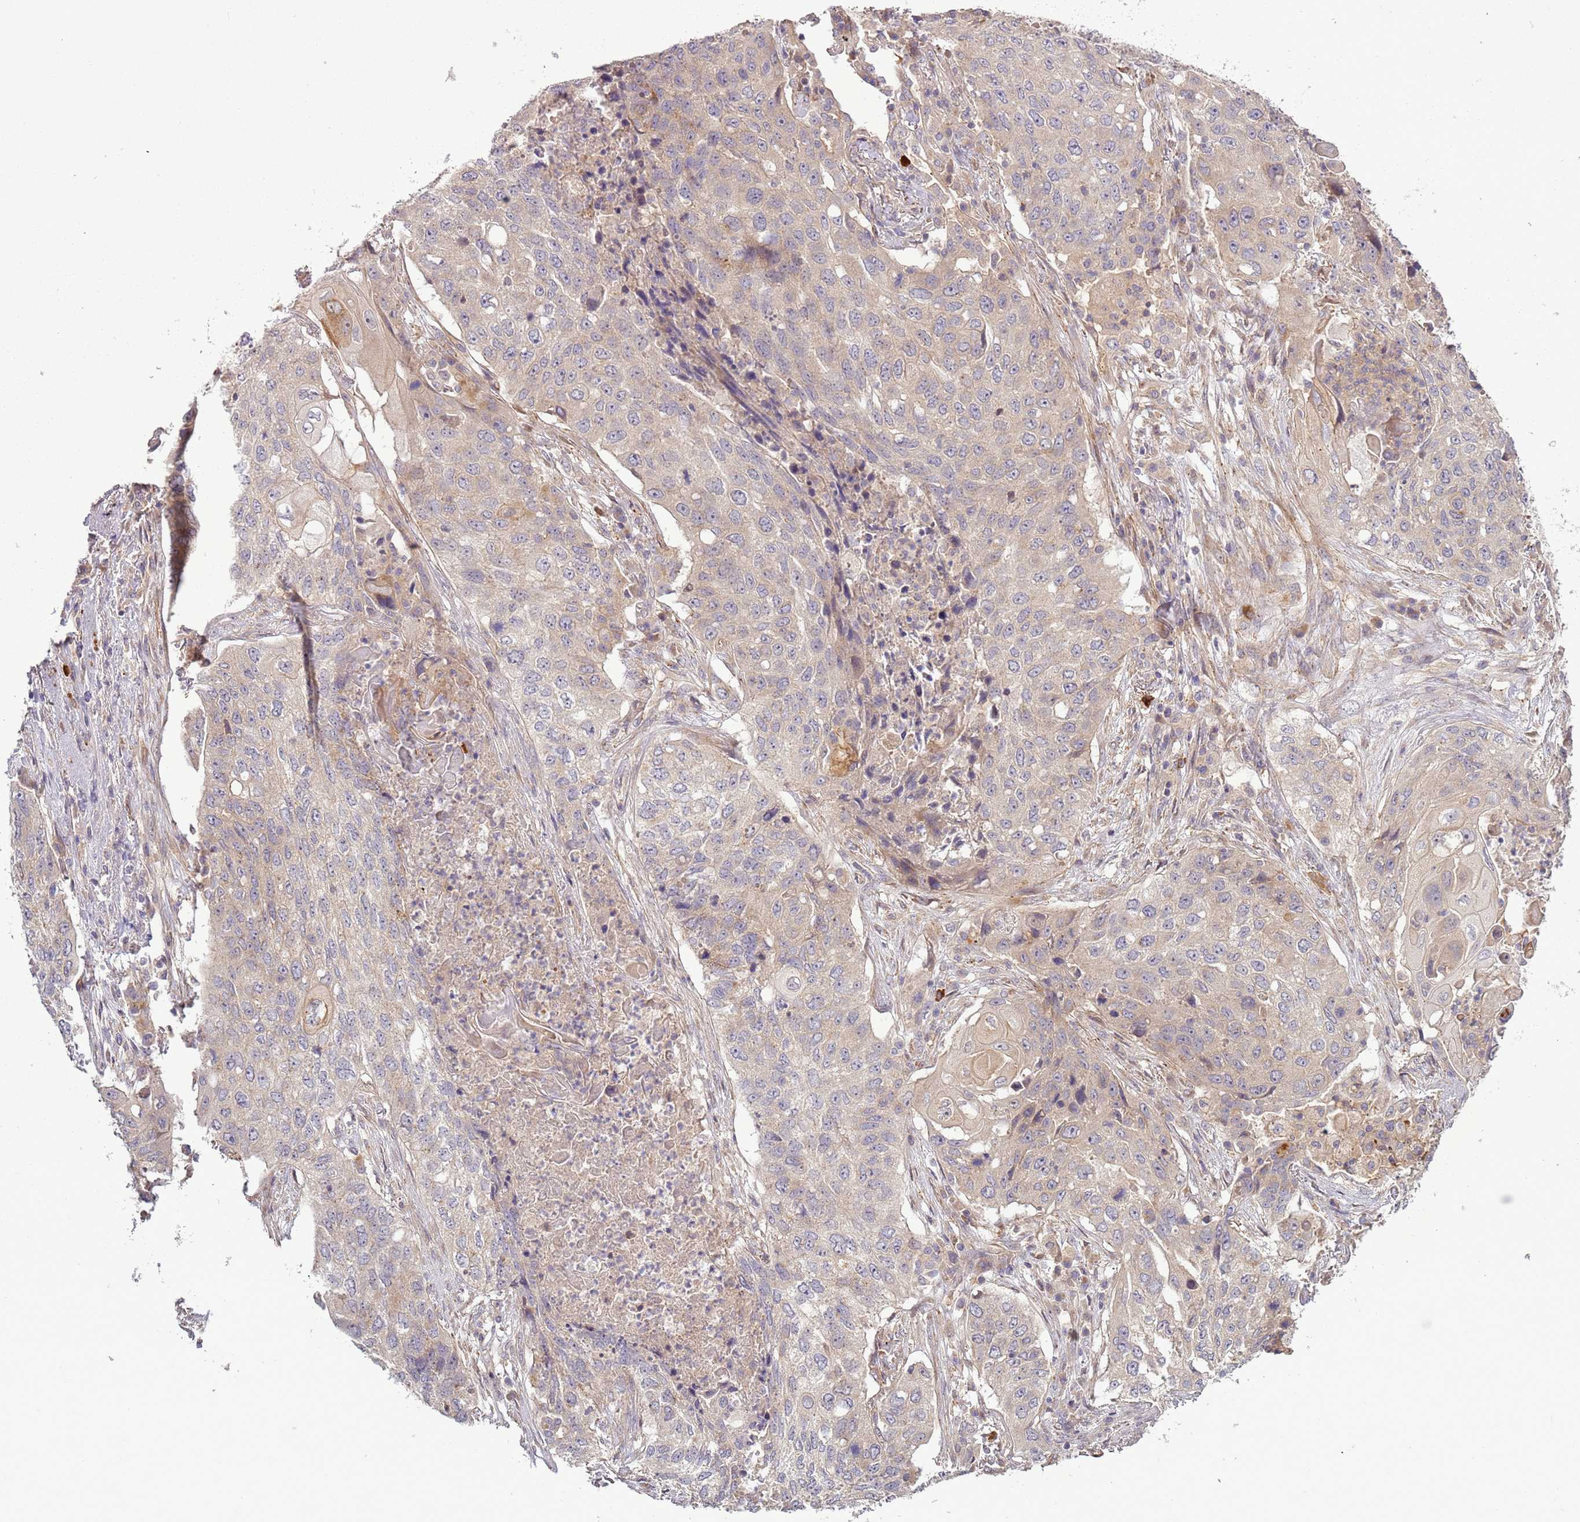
{"staining": {"intensity": "negative", "quantity": "none", "location": "none"}, "tissue": "lung cancer", "cell_type": "Tumor cells", "image_type": "cancer", "snomed": [{"axis": "morphology", "description": "Squamous cell carcinoma, NOS"}, {"axis": "topography", "description": "Lung"}], "caption": "There is no significant positivity in tumor cells of lung squamous cell carcinoma.", "gene": "RNF128", "patient": {"sex": "female", "age": 63}}